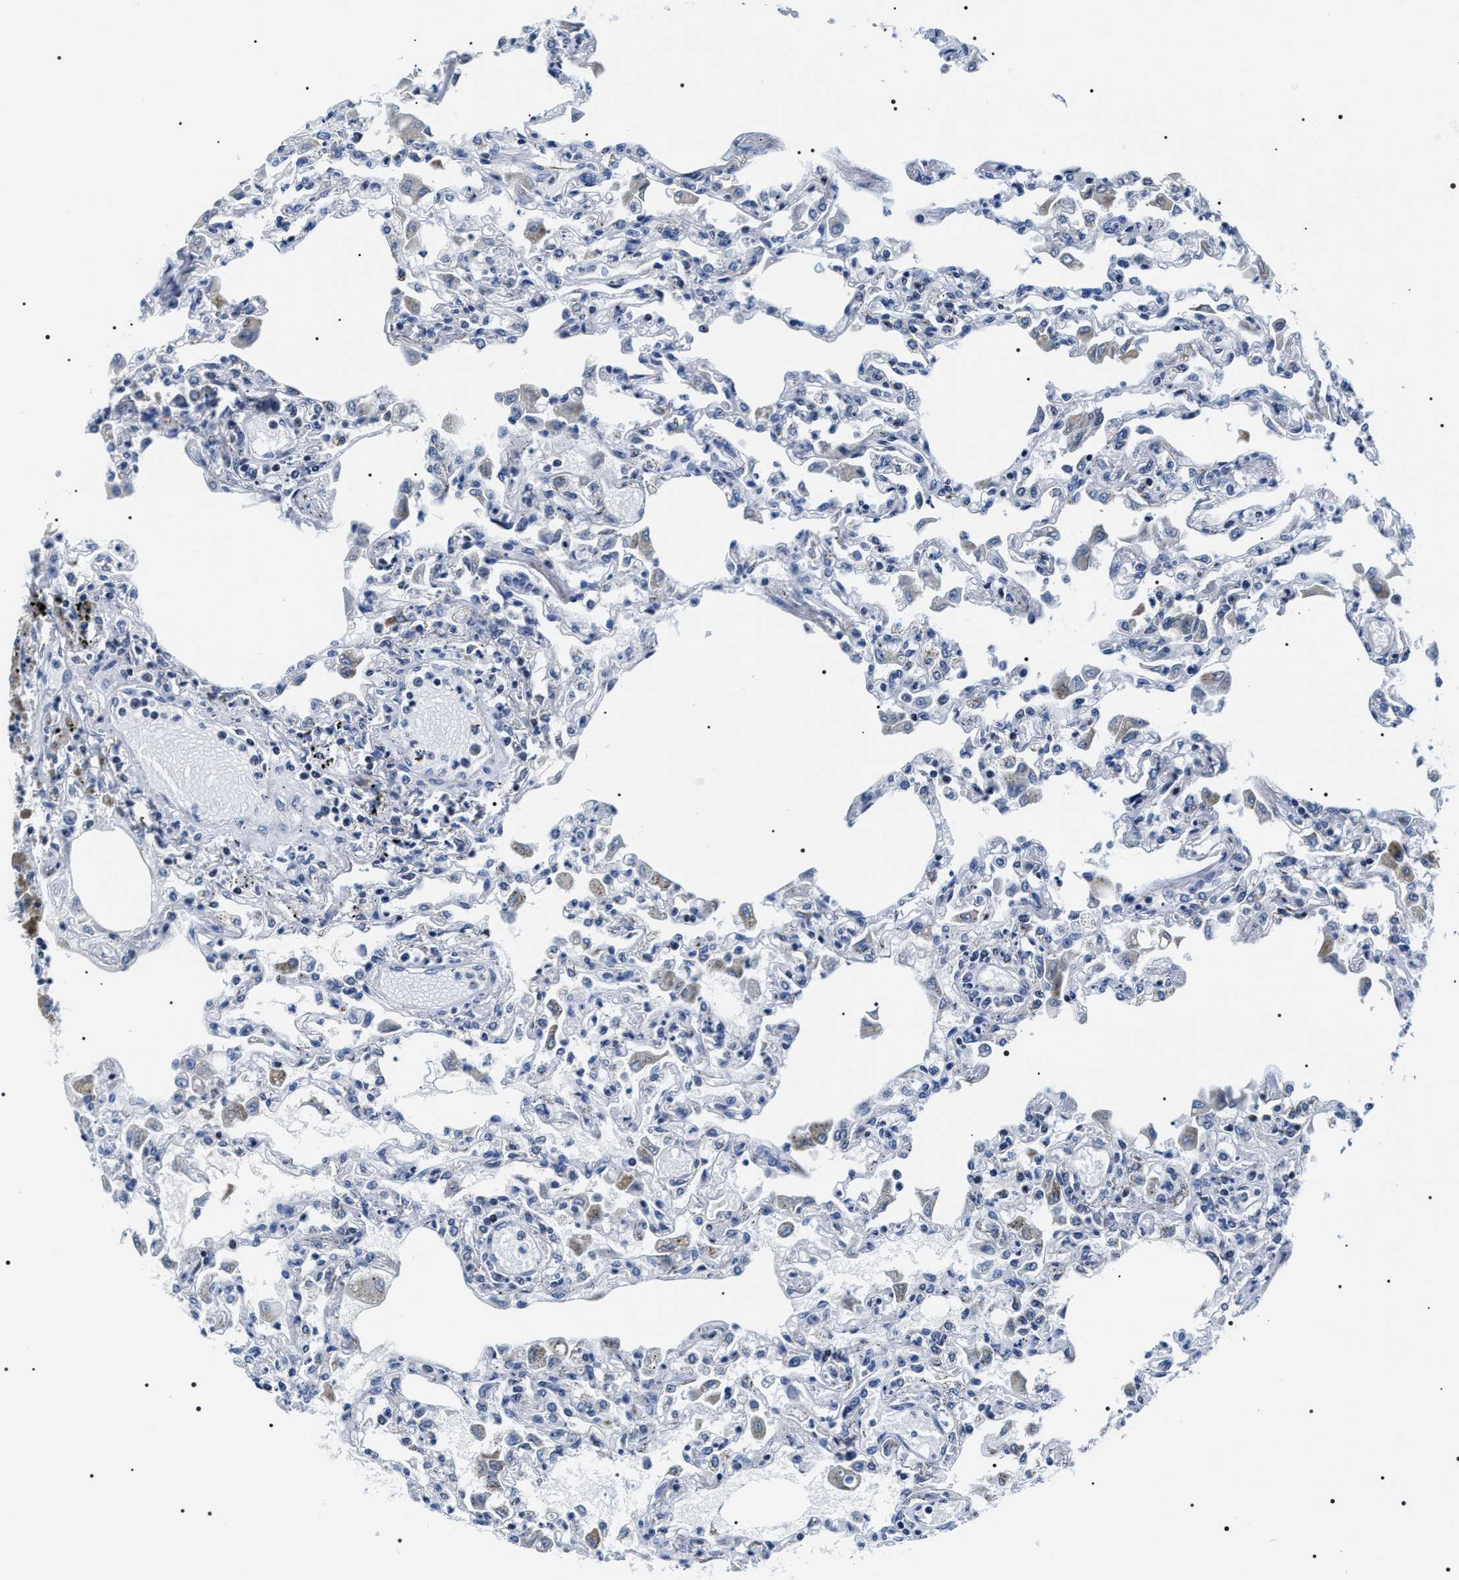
{"staining": {"intensity": "negative", "quantity": "none", "location": "none"}, "tissue": "lung", "cell_type": "Alveolar cells", "image_type": "normal", "snomed": [{"axis": "morphology", "description": "Normal tissue, NOS"}, {"axis": "topography", "description": "Bronchus"}, {"axis": "topography", "description": "Lung"}], "caption": "The photomicrograph shows no significant positivity in alveolar cells of lung.", "gene": "NTMT1", "patient": {"sex": "female", "age": 49}}